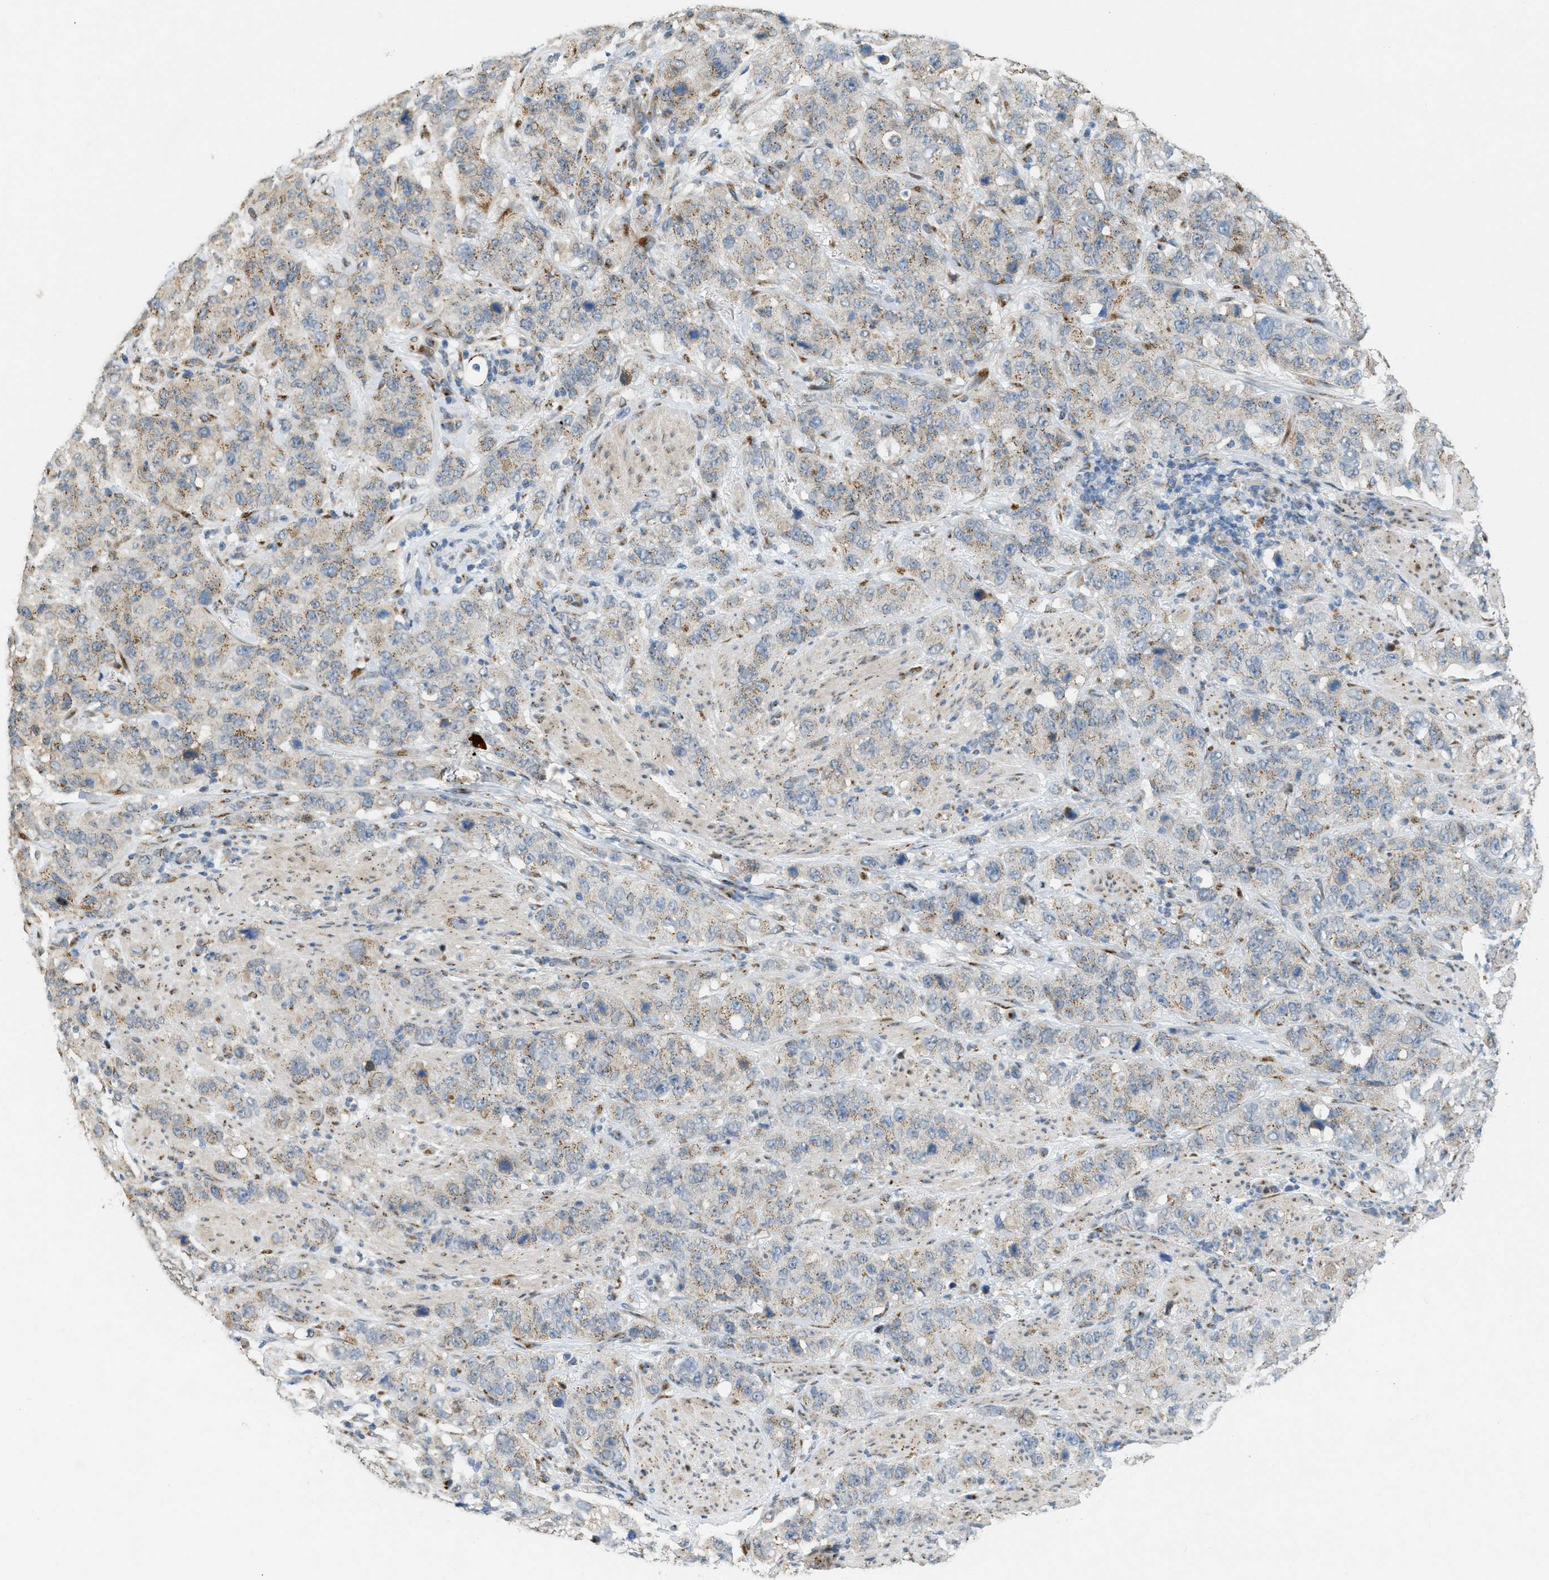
{"staining": {"intensity": "weak", "quantity": ">75%", "location": "cytoplasmic/membranous"}, "tissue": "stomach cancer", "cell_type": "Tumor cells", "image_type": "cancer", "snomed": [{"axis": "morphology", "description": "Adenocarcinoma, NOS"}, {"axis": "topography", "description": "Stomach"}], "caption": "Stomach cancer (adenocarcinoma) stained with immunohistochemistry (IHC) exhibits weak cytoplasmic/membranous expression in approximately >75% of tumor cells.", "gene": "ZFPL1", "patient": {"sex": "male", "age": 48}}